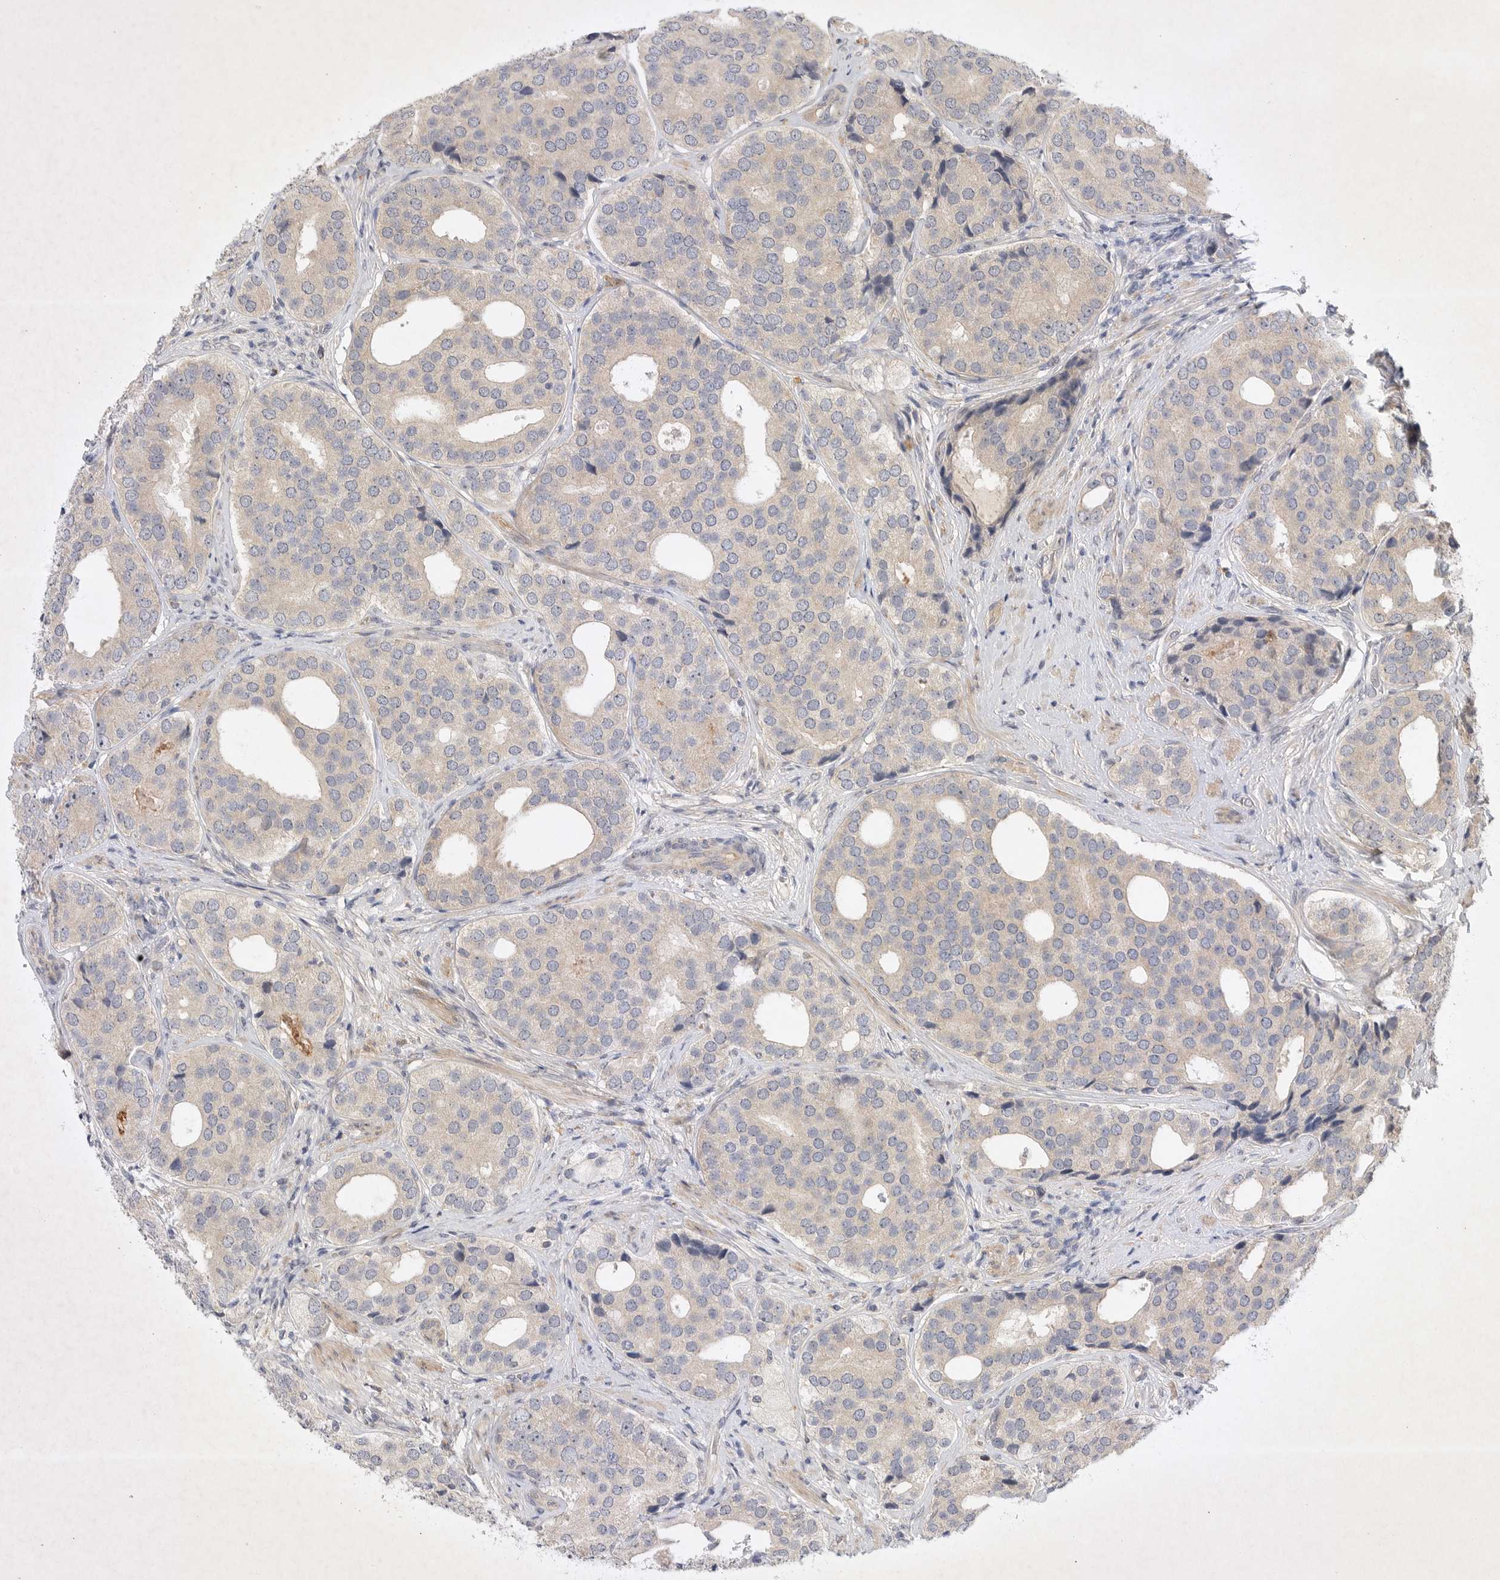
{"staining": {"intensity": "negative", "quantity": "none", "location": "none"}, "tissue": "prostate cancer", "cell_type": "Tumor cells", "image_type": "cancer", "snomed": [{"axis": "morphology", "description": "Adenocarcinoma, High grade"}, {"axis": "topography", "description": "Prostate"}], "caption": "Micrograph shows no protein staining in tumor cells of prostate cancer tissue.", "gene": "PTPDC1", "patient": {"sex": "male", "age": 56}}